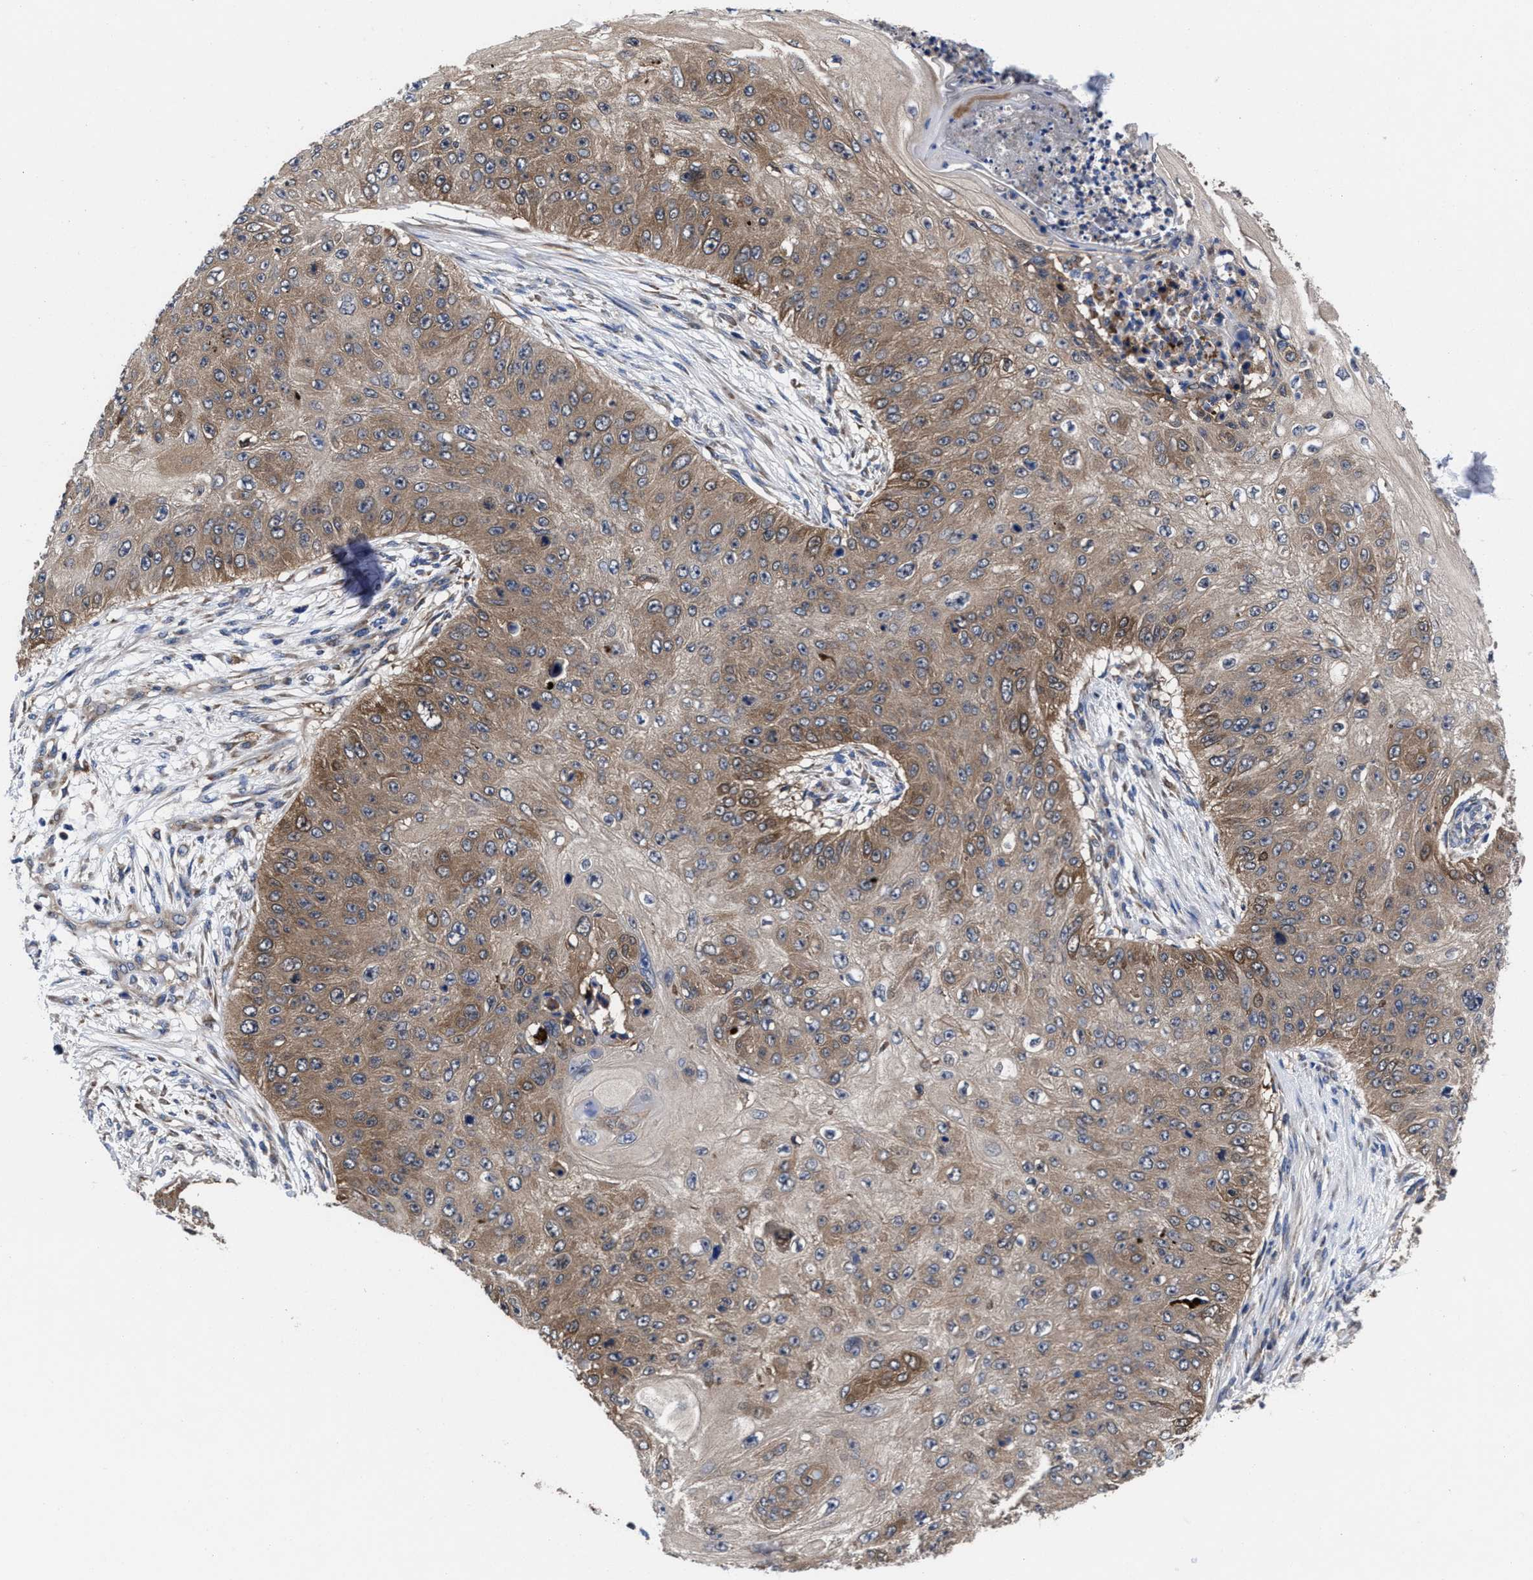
{"staining": {"intensity": "moderate", "quantity": ">75%", "location": "cytoplasmic/membranous"}, "tissue": "skin cancer", "cell_type": "Tumor cells", "image_type": "cancer", "snomed": [{"axis": "morphology", "description": "Squamous cell carcinoma, NOS"}, {"axis": "topography", "description": "Skin"}], "caption": "Immunohistochemistry (IHC) of skin cancer (squamous cell carcinoma) shows medium levels of moderate cytoplasmic/membranous positivity in about >75% of tumor cells.", "gene": "TXNDC17", "patient": {"sex": "female", "age": 80}}